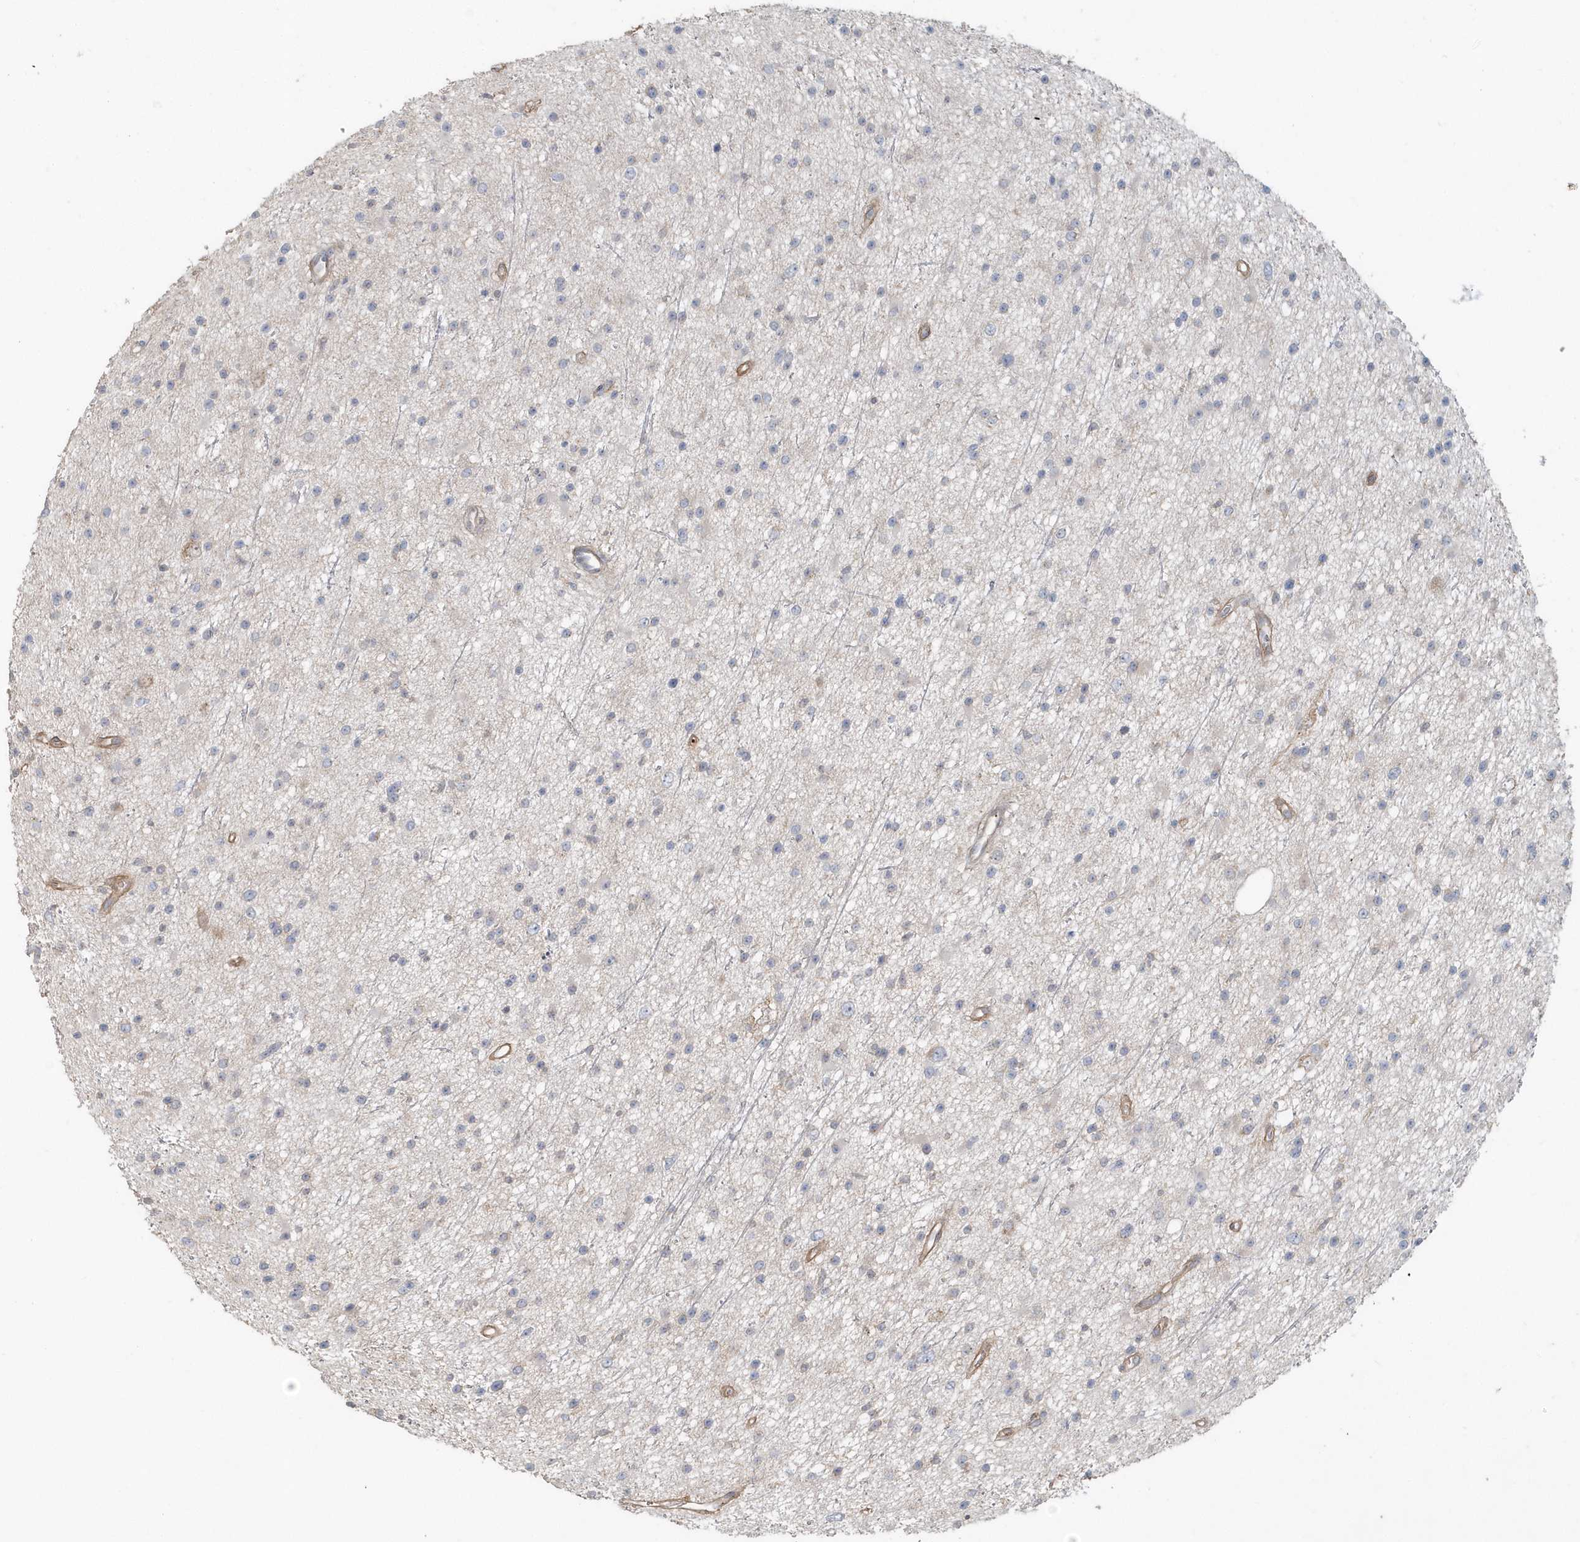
{"staining": {"intensity": "negative", "quantity": "none", "location": "none"}, "tissue": "glioma", "cell_type": "Tumor cells", "image_type": "cancer", "snomed": [{"axis": "morphology", "description": "Glioma, malignant, Low grade"}, {"axis": "topography", "description": "Cerebral cortex"}], "caption": "Tumor cells are negative for protein expression in human malignant glioma (low-grade).", "gene": "MMRN1", "patient": {"sex": "female", "age": 39}}